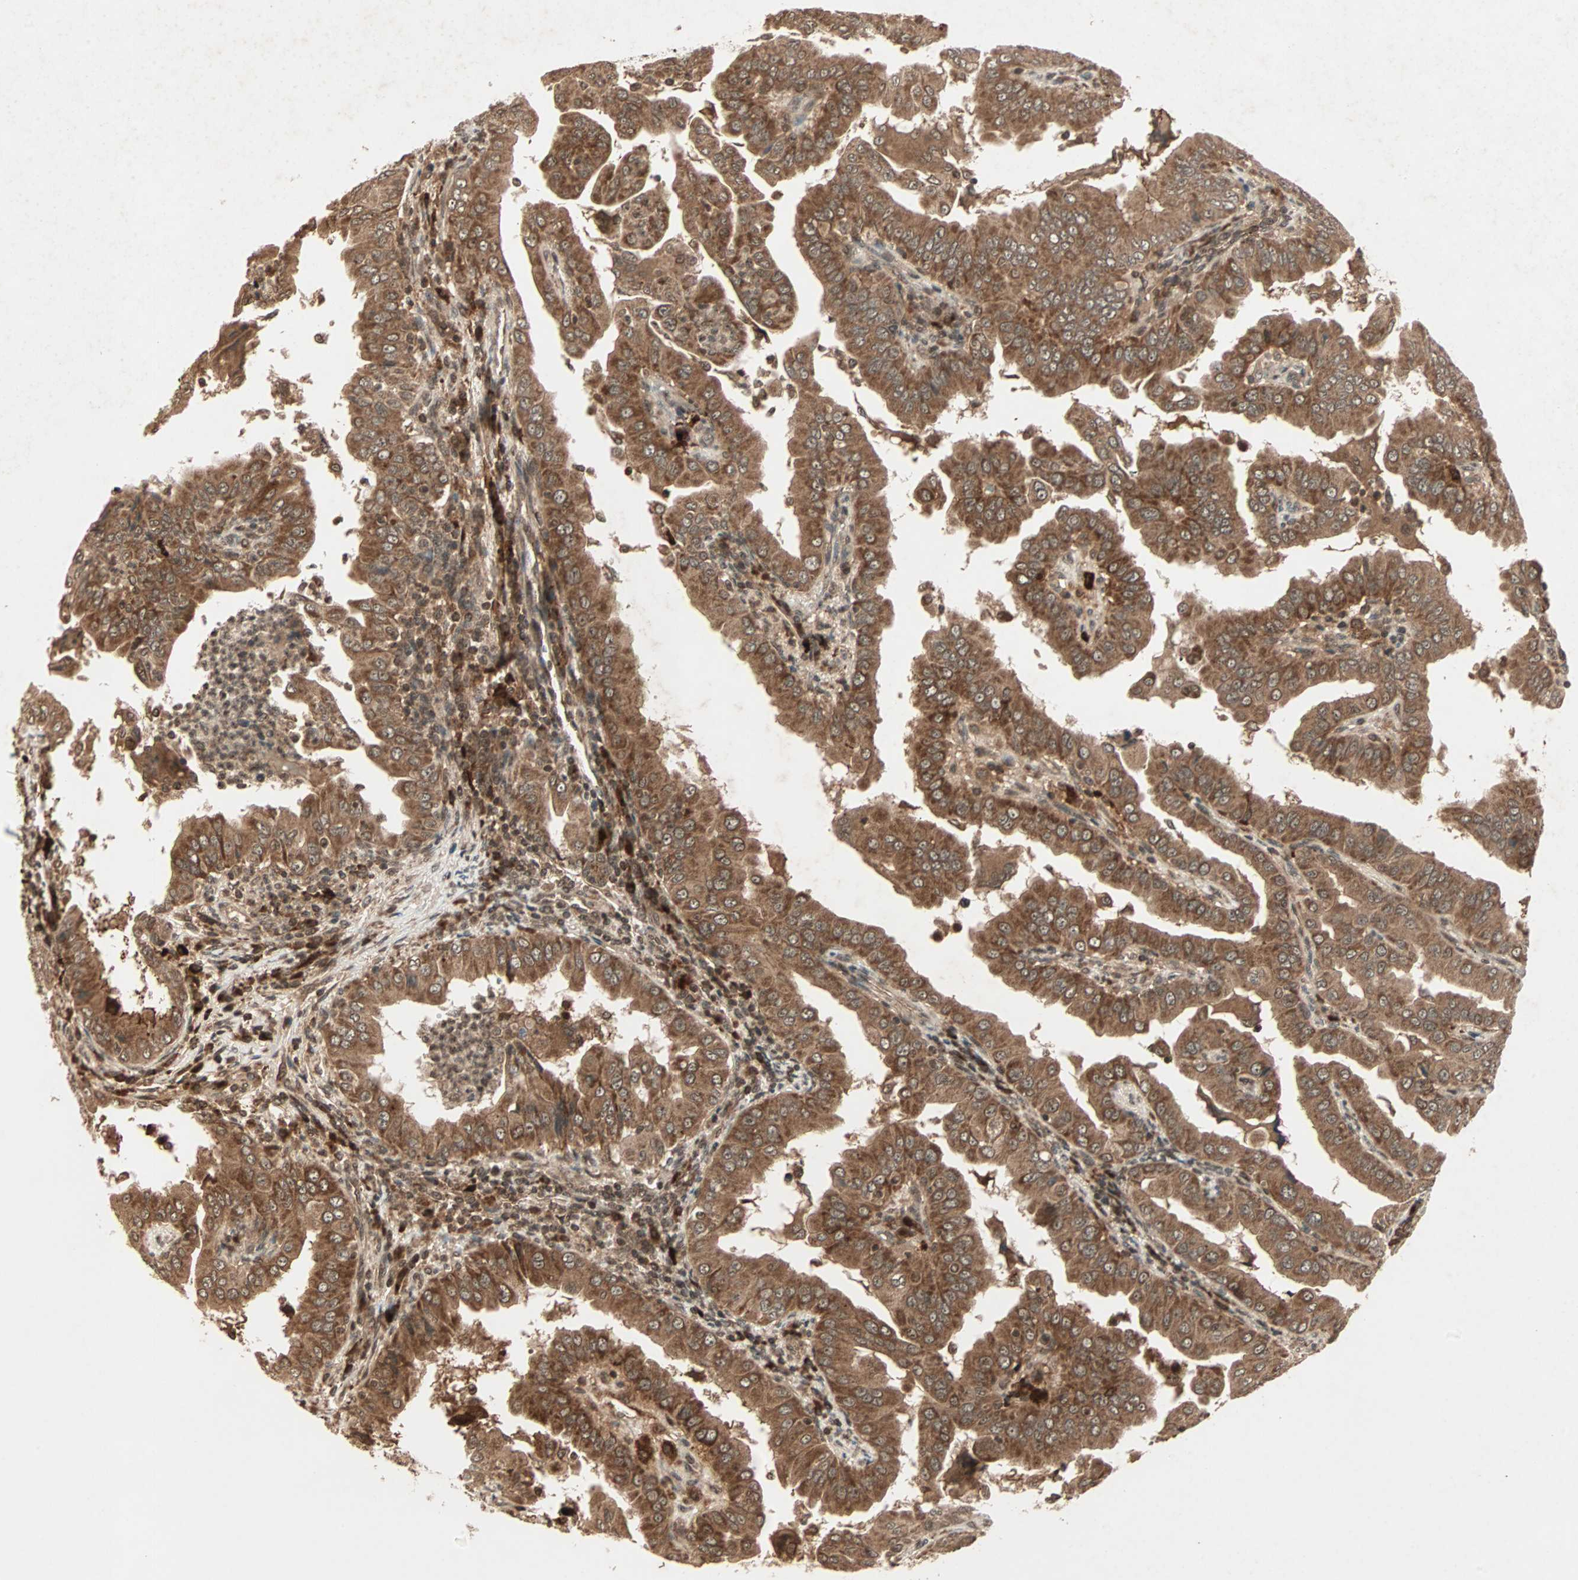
{"staining": {"intensity": "moderate", "quantity": ">75%", "location": "cytoplasmic/membranous"}, "tissue": "thyroid cancer", "cell_type": "Tumor cells", "image_type": "cancer", "snomed": [{"axis": "morphology", "description": "Papillary adenocarcinoma, NOS"}, {"axis": "topography", "description": "Thyroid gland"}], "caption": "A histopathology image of human thyroid cancer stained for a protein demonstrates moderate cytoplasmic/membranous brown staining in tumor cells.", "gene": "RFFL", "patient": {"sex": "male", "age": 33}}